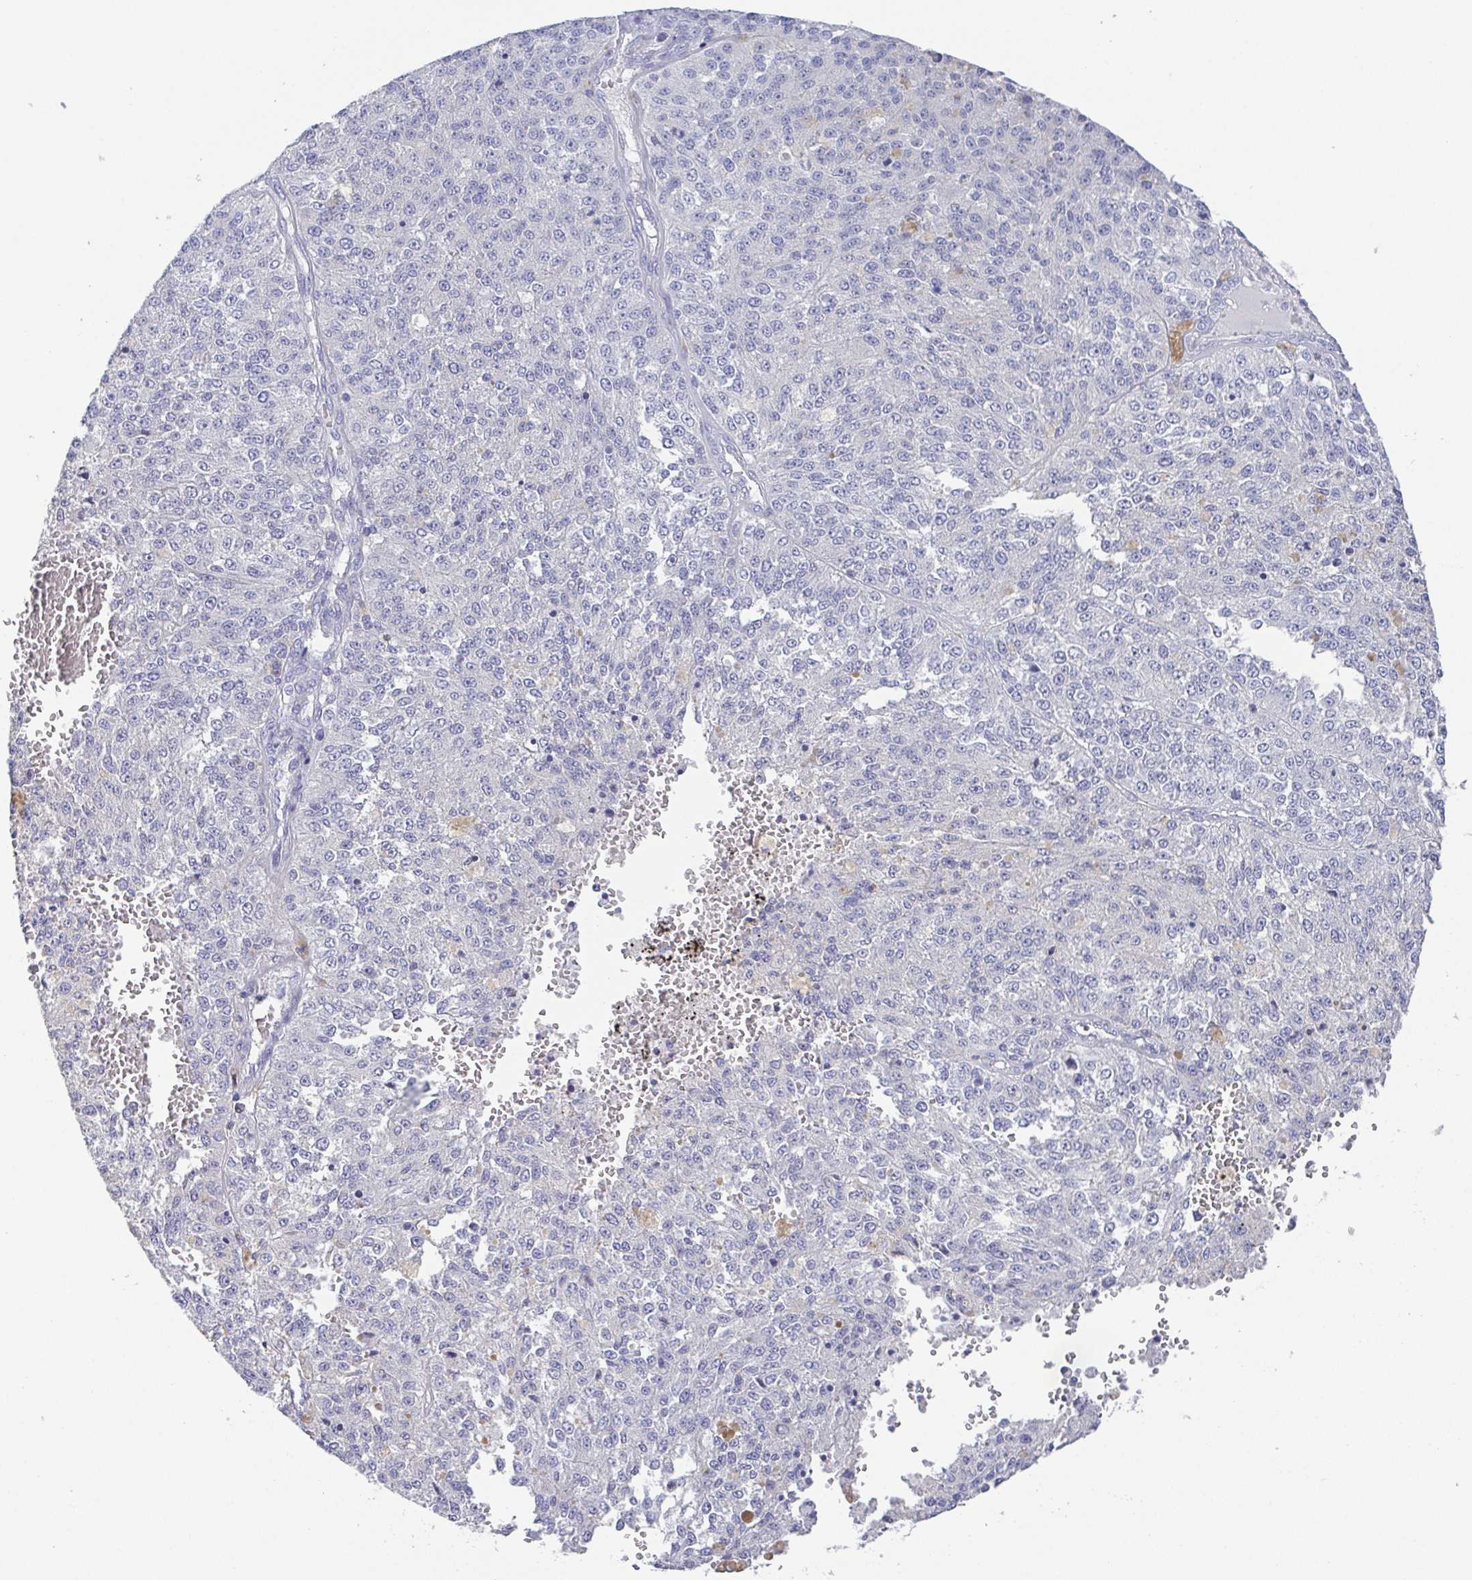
{"staining": {"intensity": "negative", "quantity": "none", "location": "none"}, "tissue": "melanoma", "cell_type": "Tumor cells", "image_type": "cancer", "snomed": [{"axis": "morphology", "description": "Malignant melanoma, Metastatic site"}, {"axis": "topography", "description": "Lymph node"}], "caption": "DAB (3,3'-diaminobenzidine) immunohistochemical staining of human melanoma demonstrates no significant staining in tumor cells.", "gene": "PKDREJ", "patient": {"sex": "female", "age": 64}}